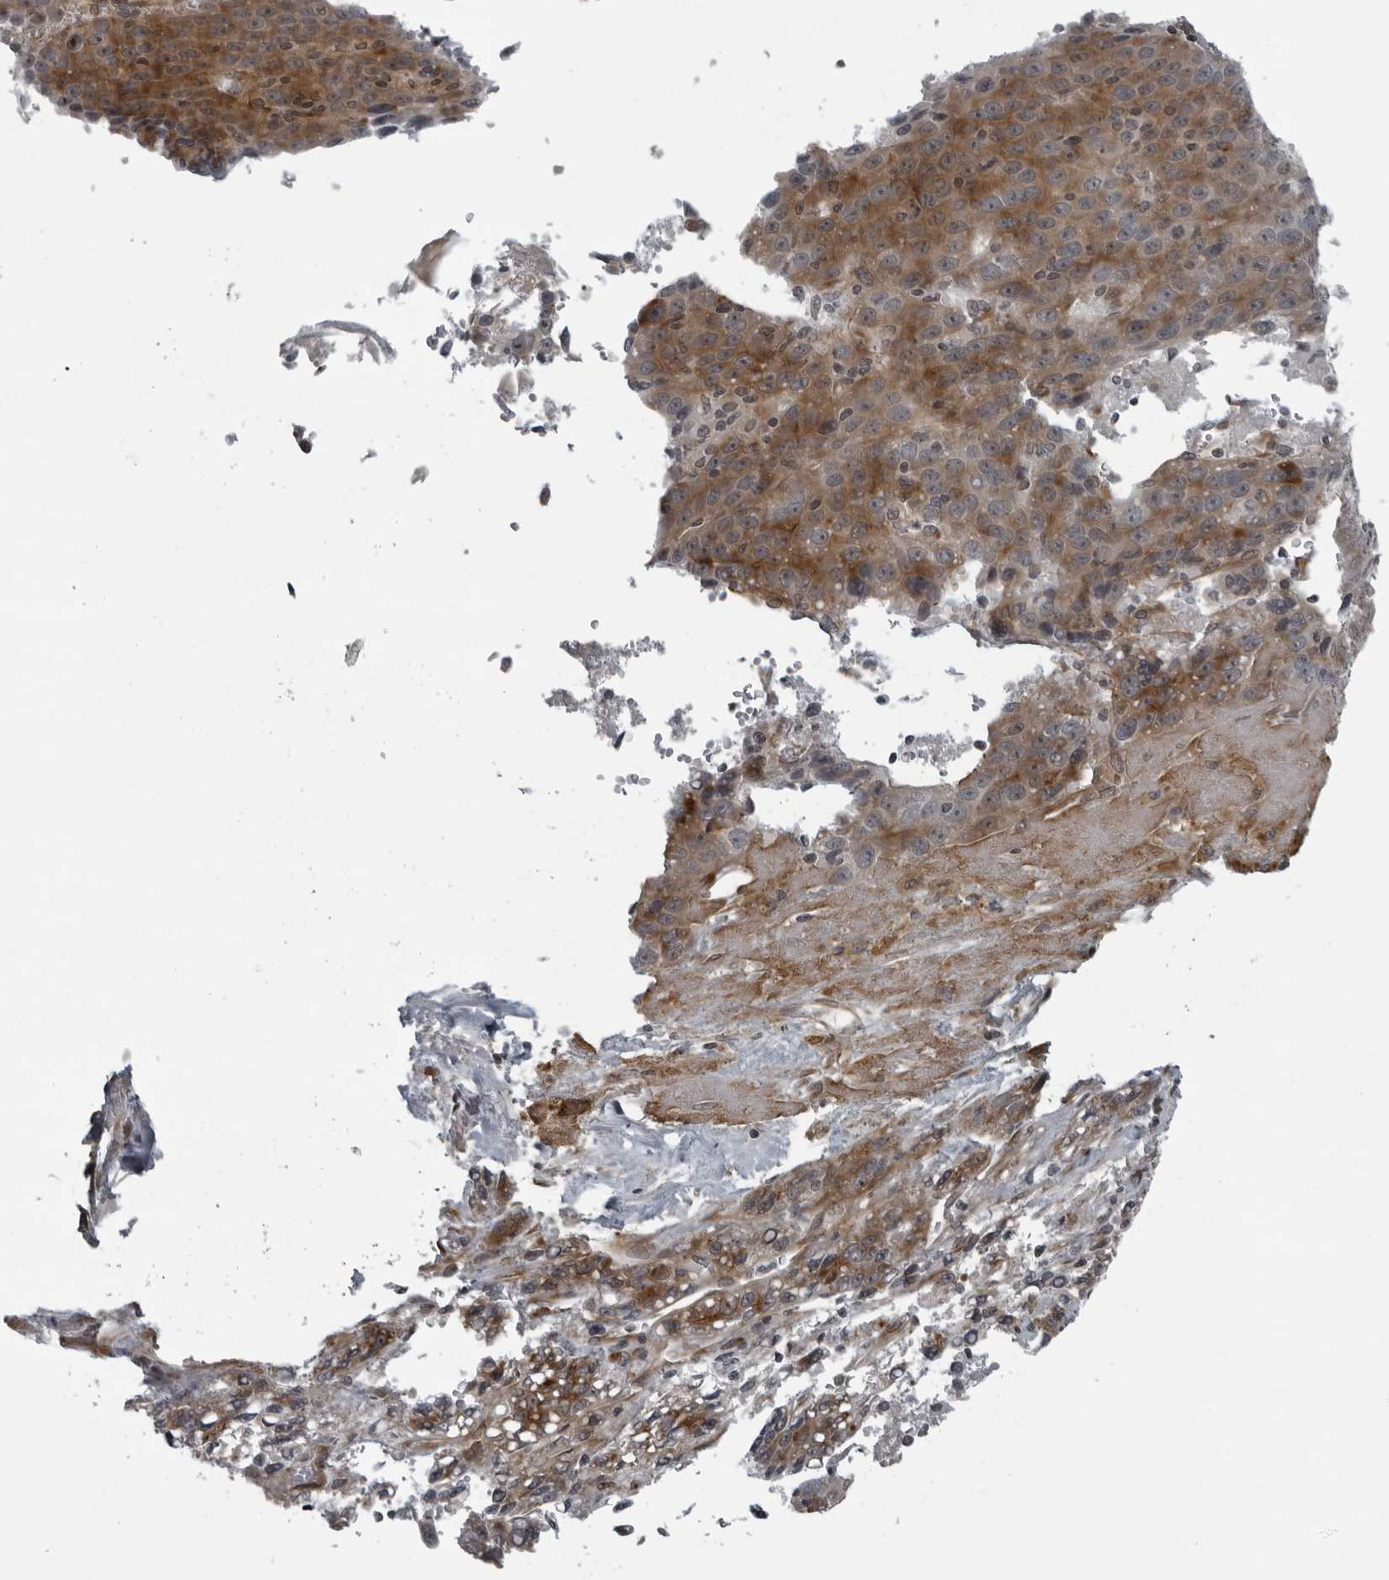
{"staining": {"intensity": "moderate", "quantity": "25%-75%", "location": "cytoplasmic/membranous,nuclear"}, "tissue": "liver cancer", "cell_type": "Tumor cells", "image_type": "cancer", "snomed": [{"axis": "morphology", "description": "Carcinoma, Hepatocellular, NOS"}, {"axis": "topography", "description": "Liver"}], "caption": "This micrograph exhibits immunohistochemistry staining of human liver cancer (hepatocellular carcinoma), with medium moderate cytoplasmic/membranous and nuclear staining in about 25%-75% of tumor cells.", "gene": "FAM102B", "patient": {"sex": "female", "age": 53}}